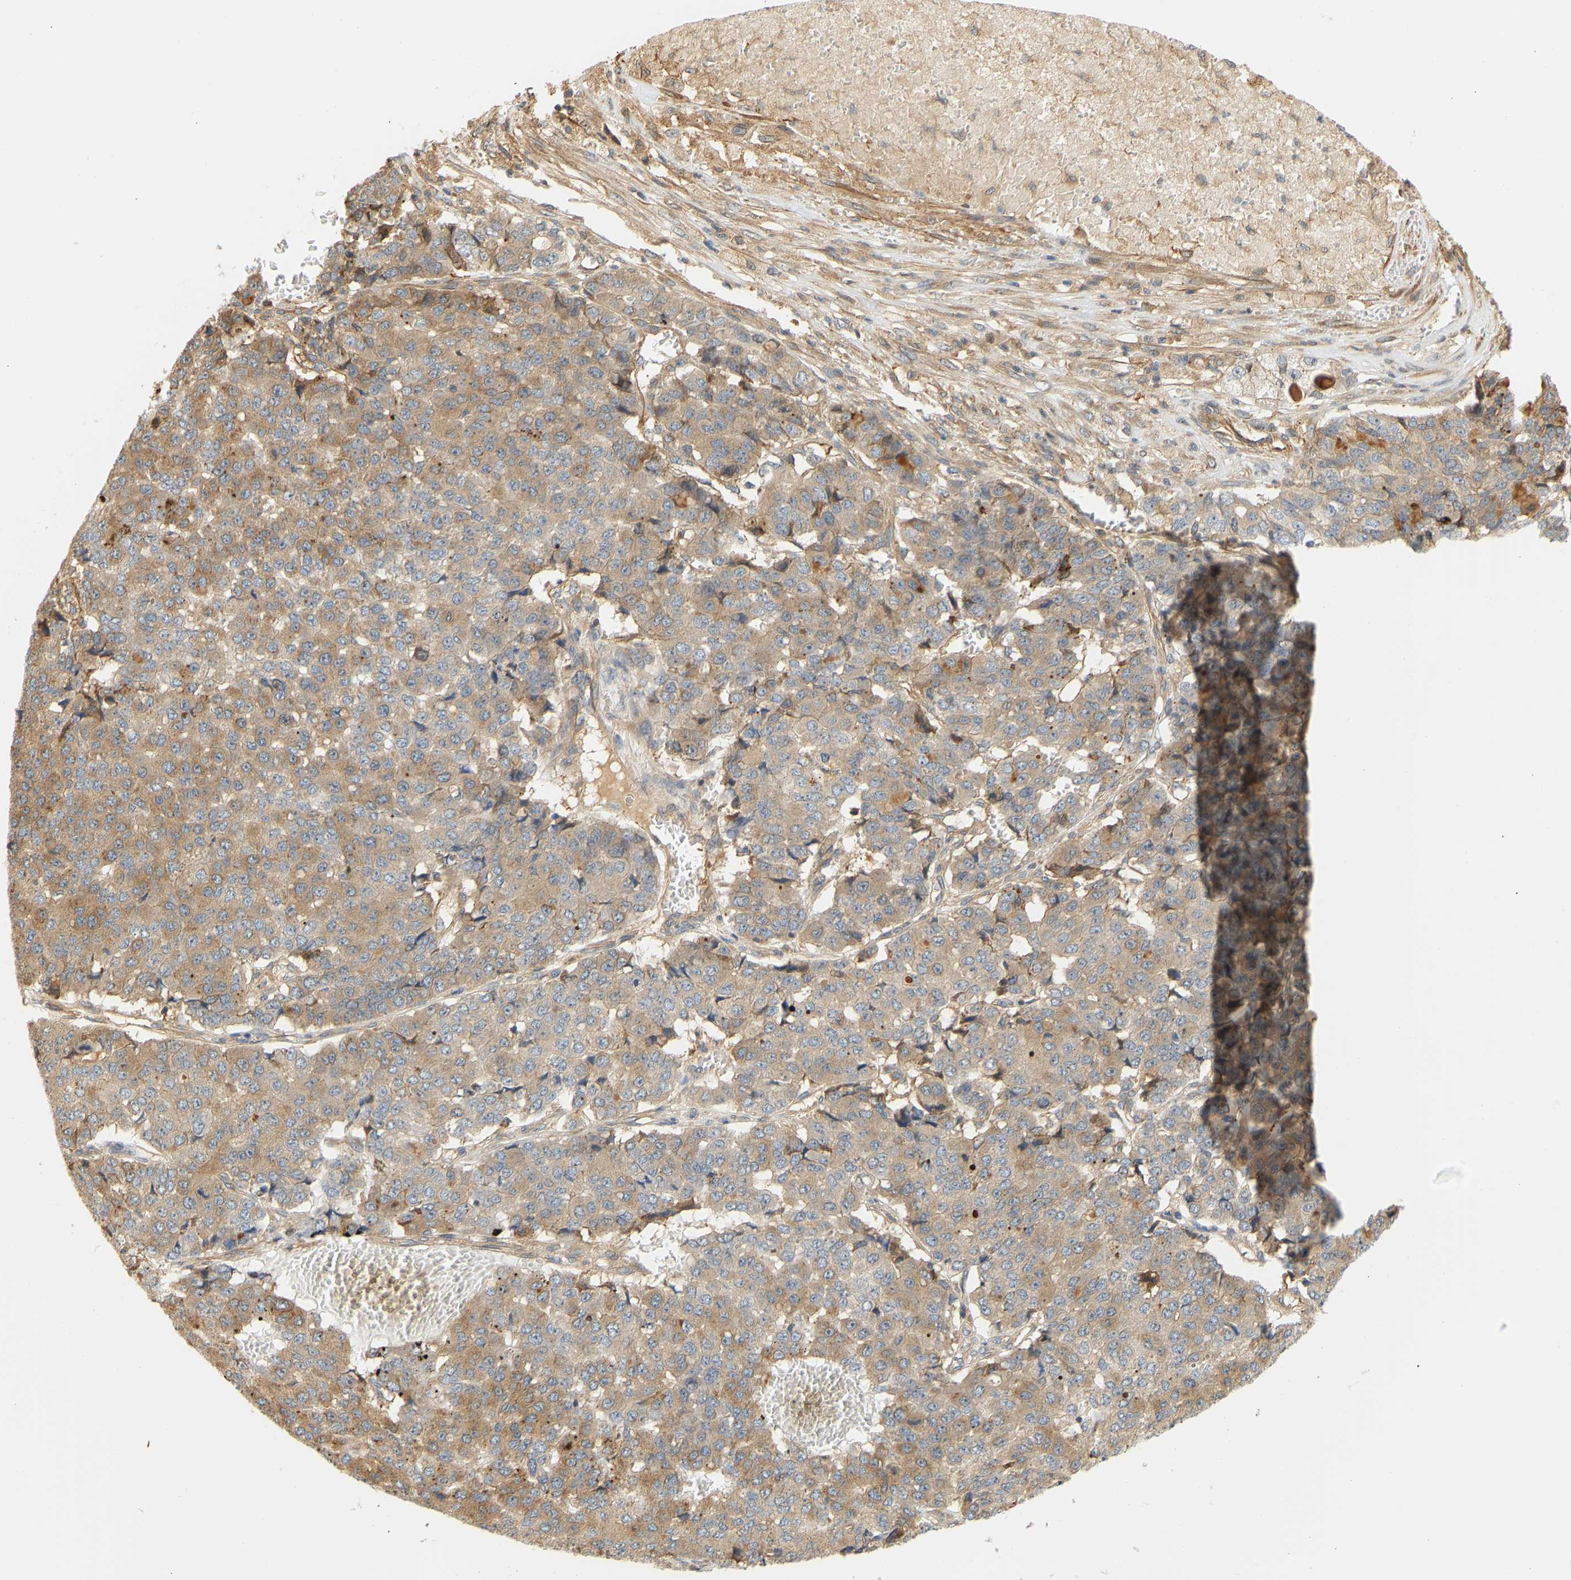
{"staining": {"intensity": "moderate", "quantity": "25%-75%", "location": "cytoplasmic/membranous"}, "tissue": "pancreatic cancer", "cell_type": "Tumor cells", "image_type": "cancer", "snomed": [{"axis": "morphology", "description": "Adenocarcinoma, NOS"}, {"axis": "topography", "description": "Pancreas"}], "caption": "Human adenocarcinoma (pancreatic) stained for a protein (brown) exhibits moderate cytoplasmic/membranous positive staining in about 25%-75% of tumor cells.", "gene": "CEP57", "patient": {"sex": "male", "age": 50}}